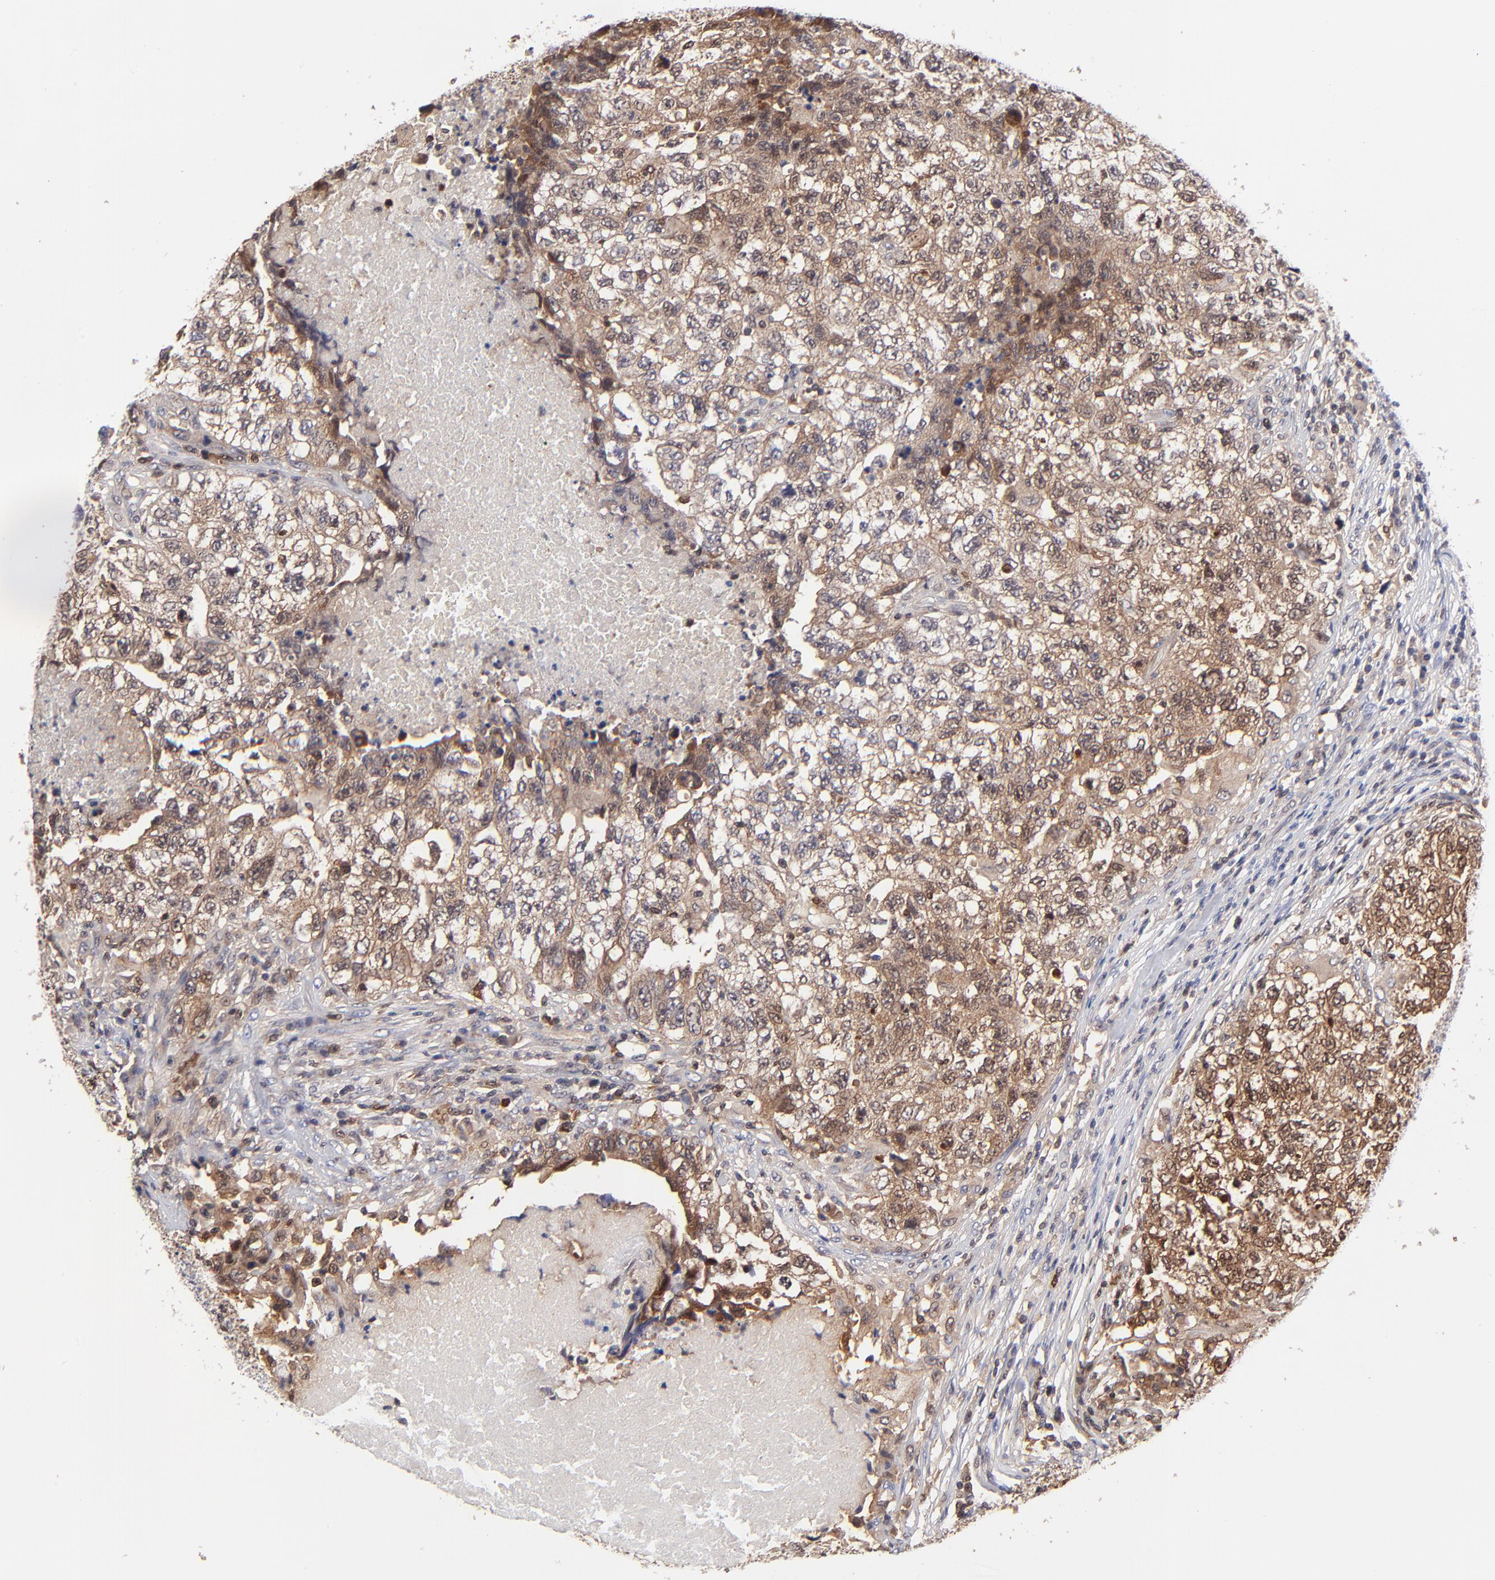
{"staining": {"intensity": "moderate", "quantity": "25%-75%", "location": "cytoplasmic/membranous,nuclear"}, "tissue": "testis cancer", "cell_type": "Tumor cells", "image_type": "cancer", "snomed": [{"axis": "morphology", "description": "Carcinoma, Embryonal, NOS"}, {"axis": "topography", "description": "Testis"}], "caption": "Immunohistochemistry histopathology image of testis embryonal carcinoma stained for a protein (brown), which exhibits medium levels of moderate cytoplasmic/membranous and nuclear staining in approximately 25%-75% of tumor cells.", "gene": "DCTPP1", "patient": {"sex": "male", "age": 21}}